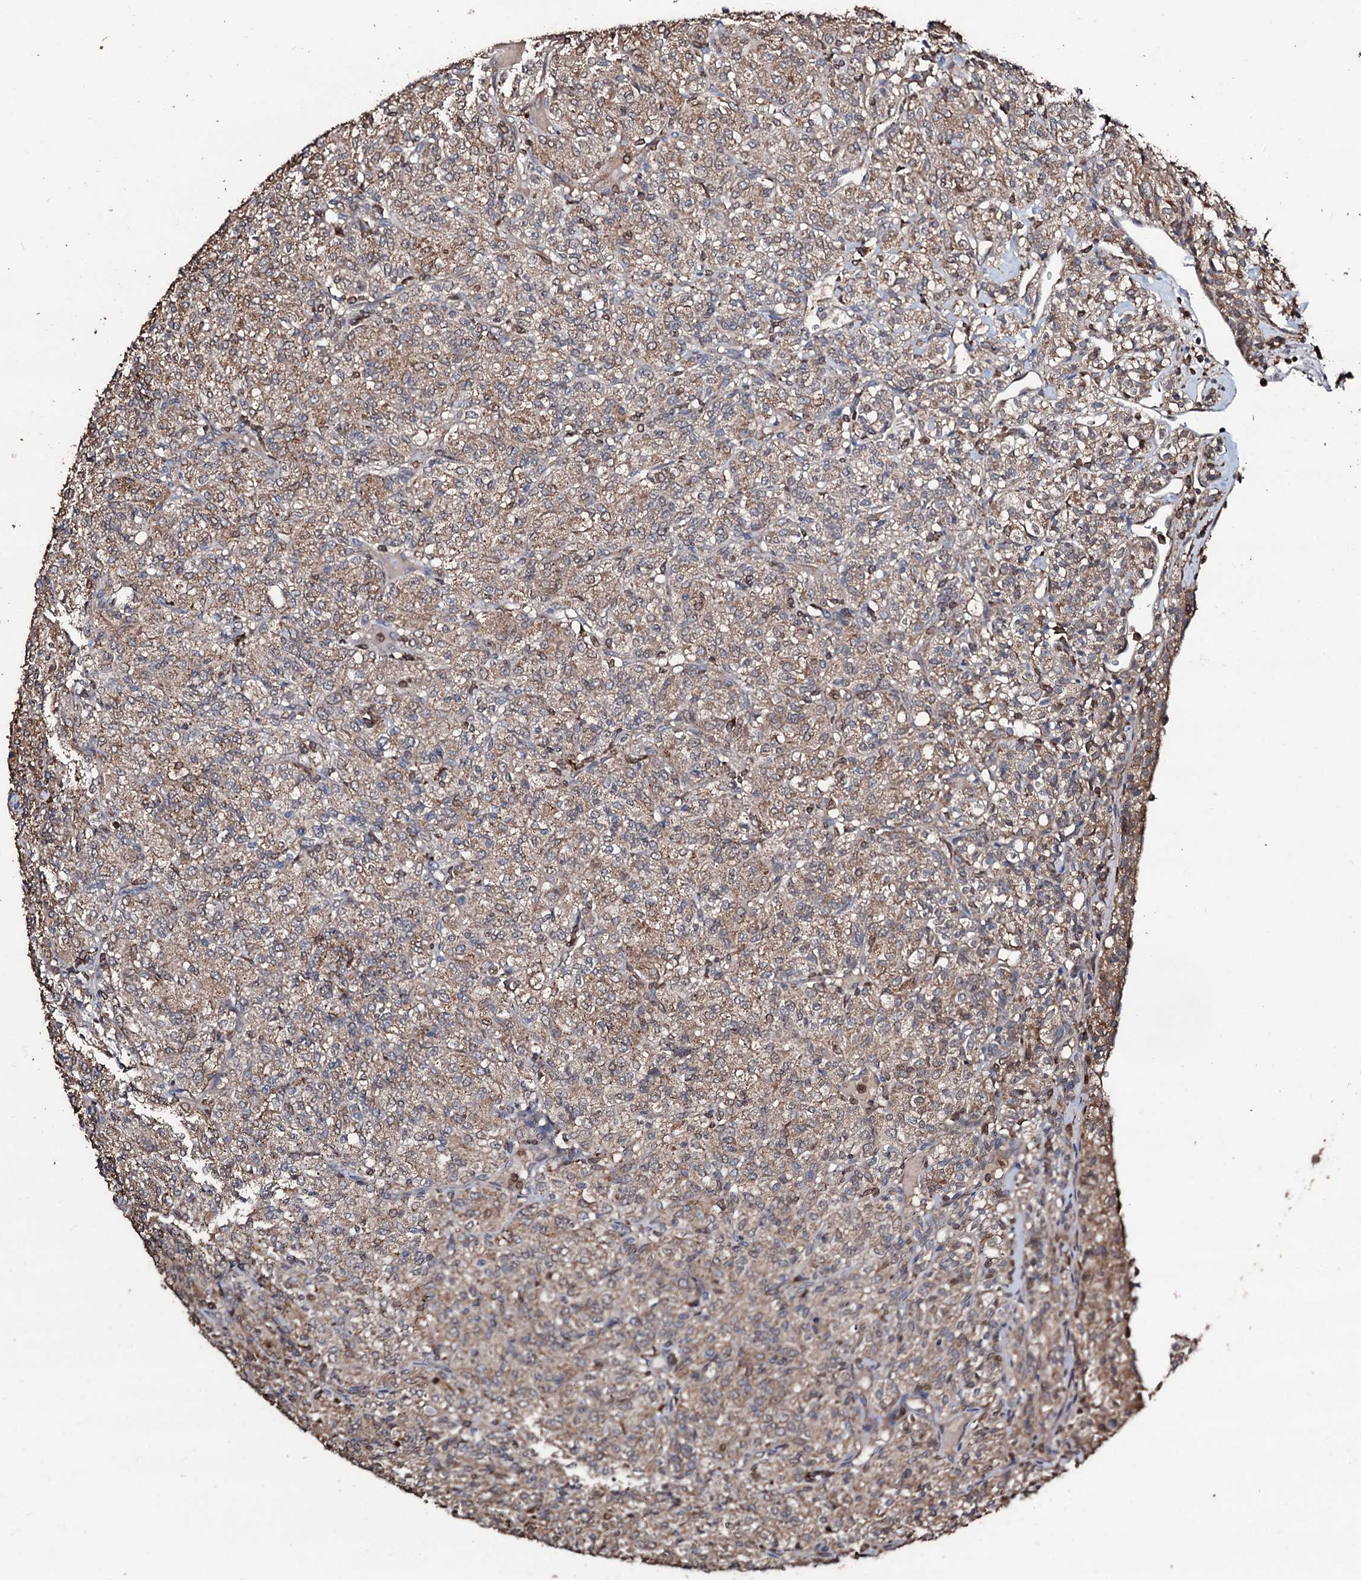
{"staining": {"intensity": "moderate", "quantity": ">75%", "location": "cytoplasmic/membranous"}, "tissue": "renal cancer", "cell_type": "Tumor cells", "image_type": "cancer", "snomed": [{"axis": "morphology", "description": "Adenocarcinoma, NOS"}, {"axis": "topography", "description": "Kidney"}], "caption": "Renal adenocarcinoma tissue displays moderate cytoplasmic/membranous positivity in approximately >75% of tumor cells, visualized by immunohistochemistry.", "gene": "SDHAF2", "patient": {"sex": "male", "age": 77}}